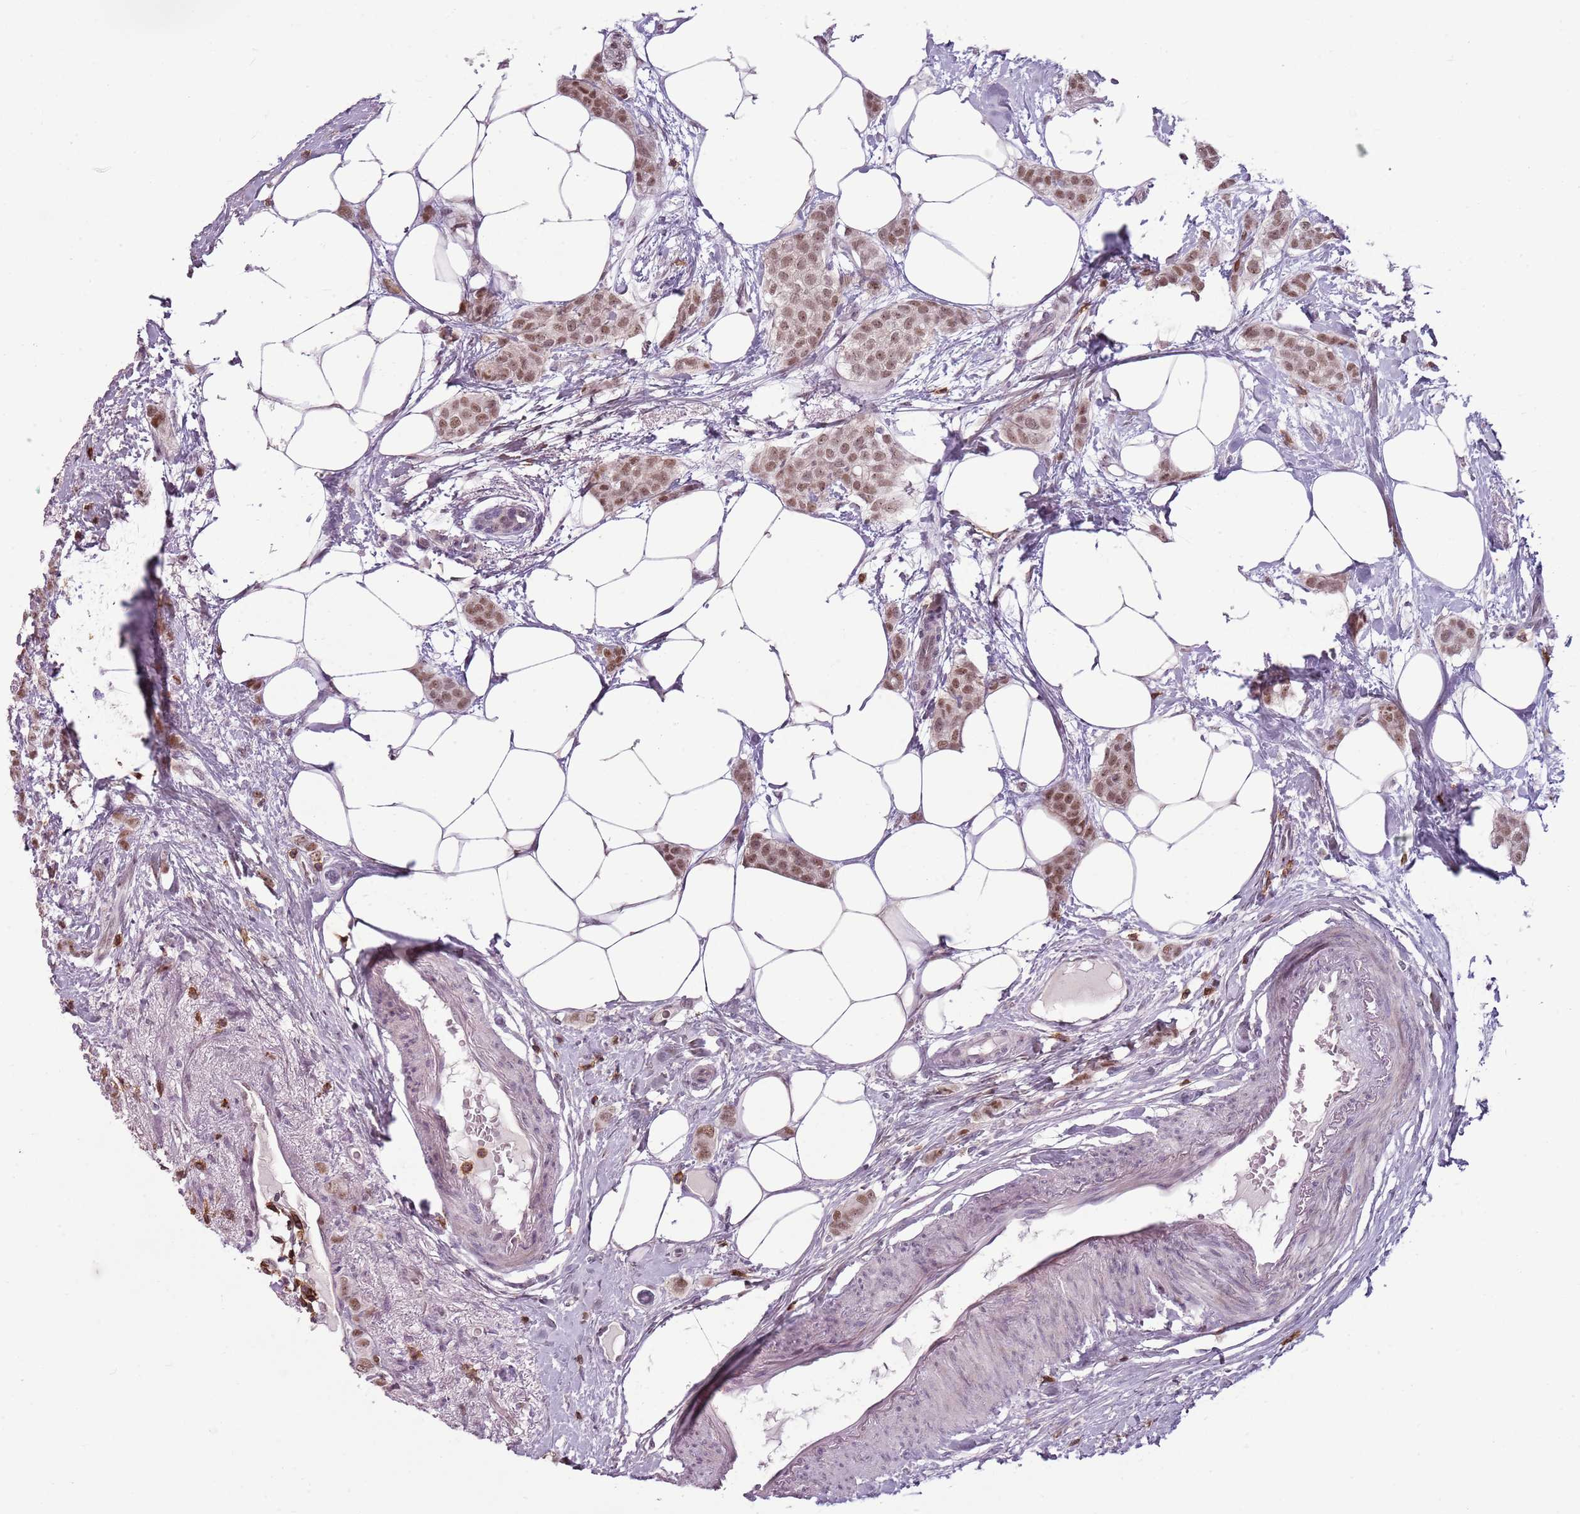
{"staining": {"intensity": "moderate", "quantity": ">75%", "location": "nuclear"}, "tissue": "breast cancer", "cell_type": "Tumor cells", "image_type": "cancer", "snomed": [{"axis": "morphology", "description": "Duct carcinoma"}, {"axis": "topography", "description": "Breast"}], "caption": "High-power microscopy captured an immunohistochemistry photomicrograph of breast infiltrating ductal carcinoma, revealing moderate nuclear expression in approximately >75% of tumor cells.", "gene": "ZNF583", "patient": {"sex": "female", "age": 72}}